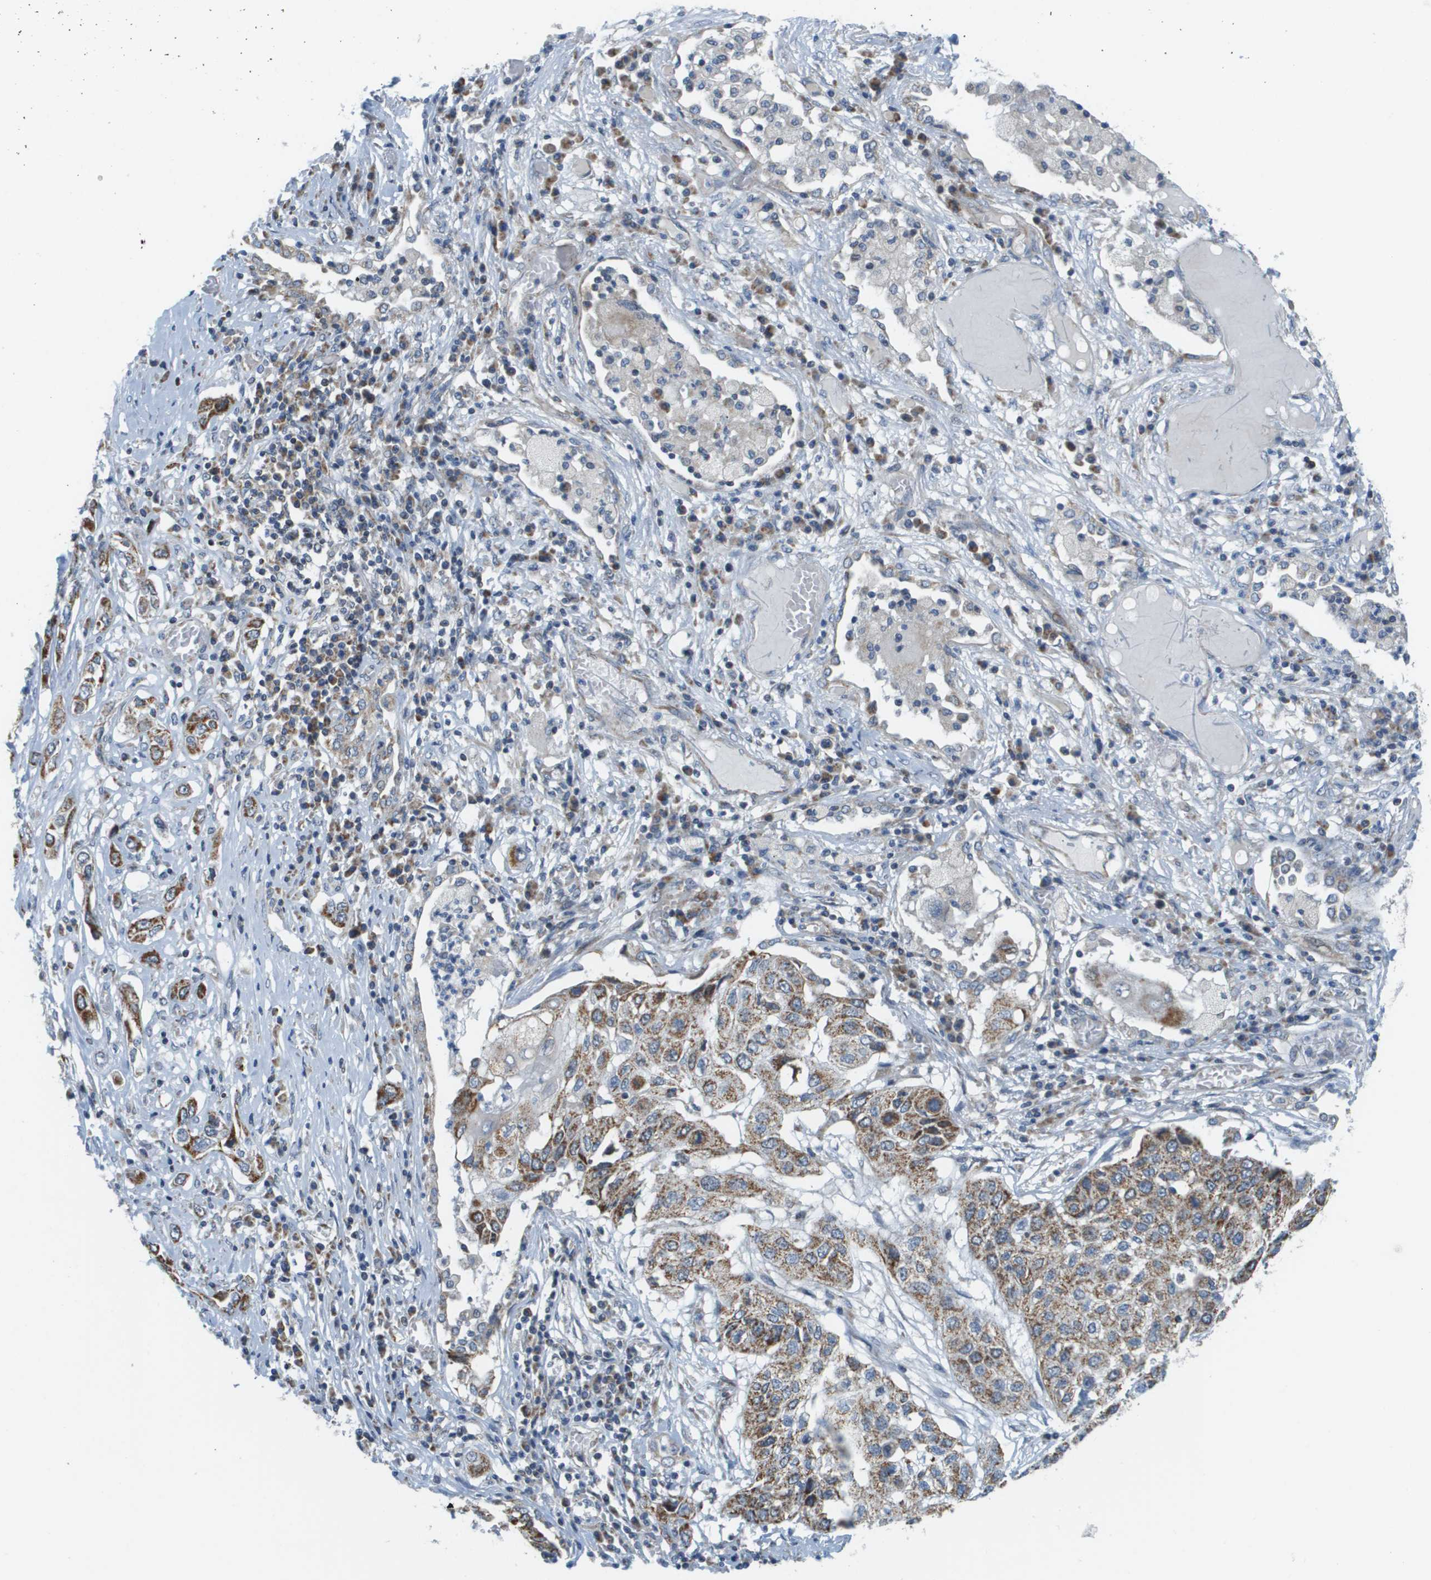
{"staining": {"intensity": "moderate", "quantity": ">75%", "location": "cytoplasmic/membranous"}, "tissue": "lung cancer", "cell_type": "Tumor cells", "image_type": "cancer", "snomed": [{"axis": "morphology", "description": "Squamous cell carcinoma, NOS"}, {"axis": "topography", "description": "Lung"}], "caption": "Immunohistochemistry staining of lung squamous cell carcinoma, which shows medium levels of moderate cytoplasmic/membranous staining in approximately >75% of tumor cells indicating moderate cytoplasmic/membranous protein positivity. The staining was performed using DAB (brown) for protein detection and nuclei were counterstained in hematoxylin (blue).", "gene": "KRT23", "patient": {"sex": "male", "age": 71}}